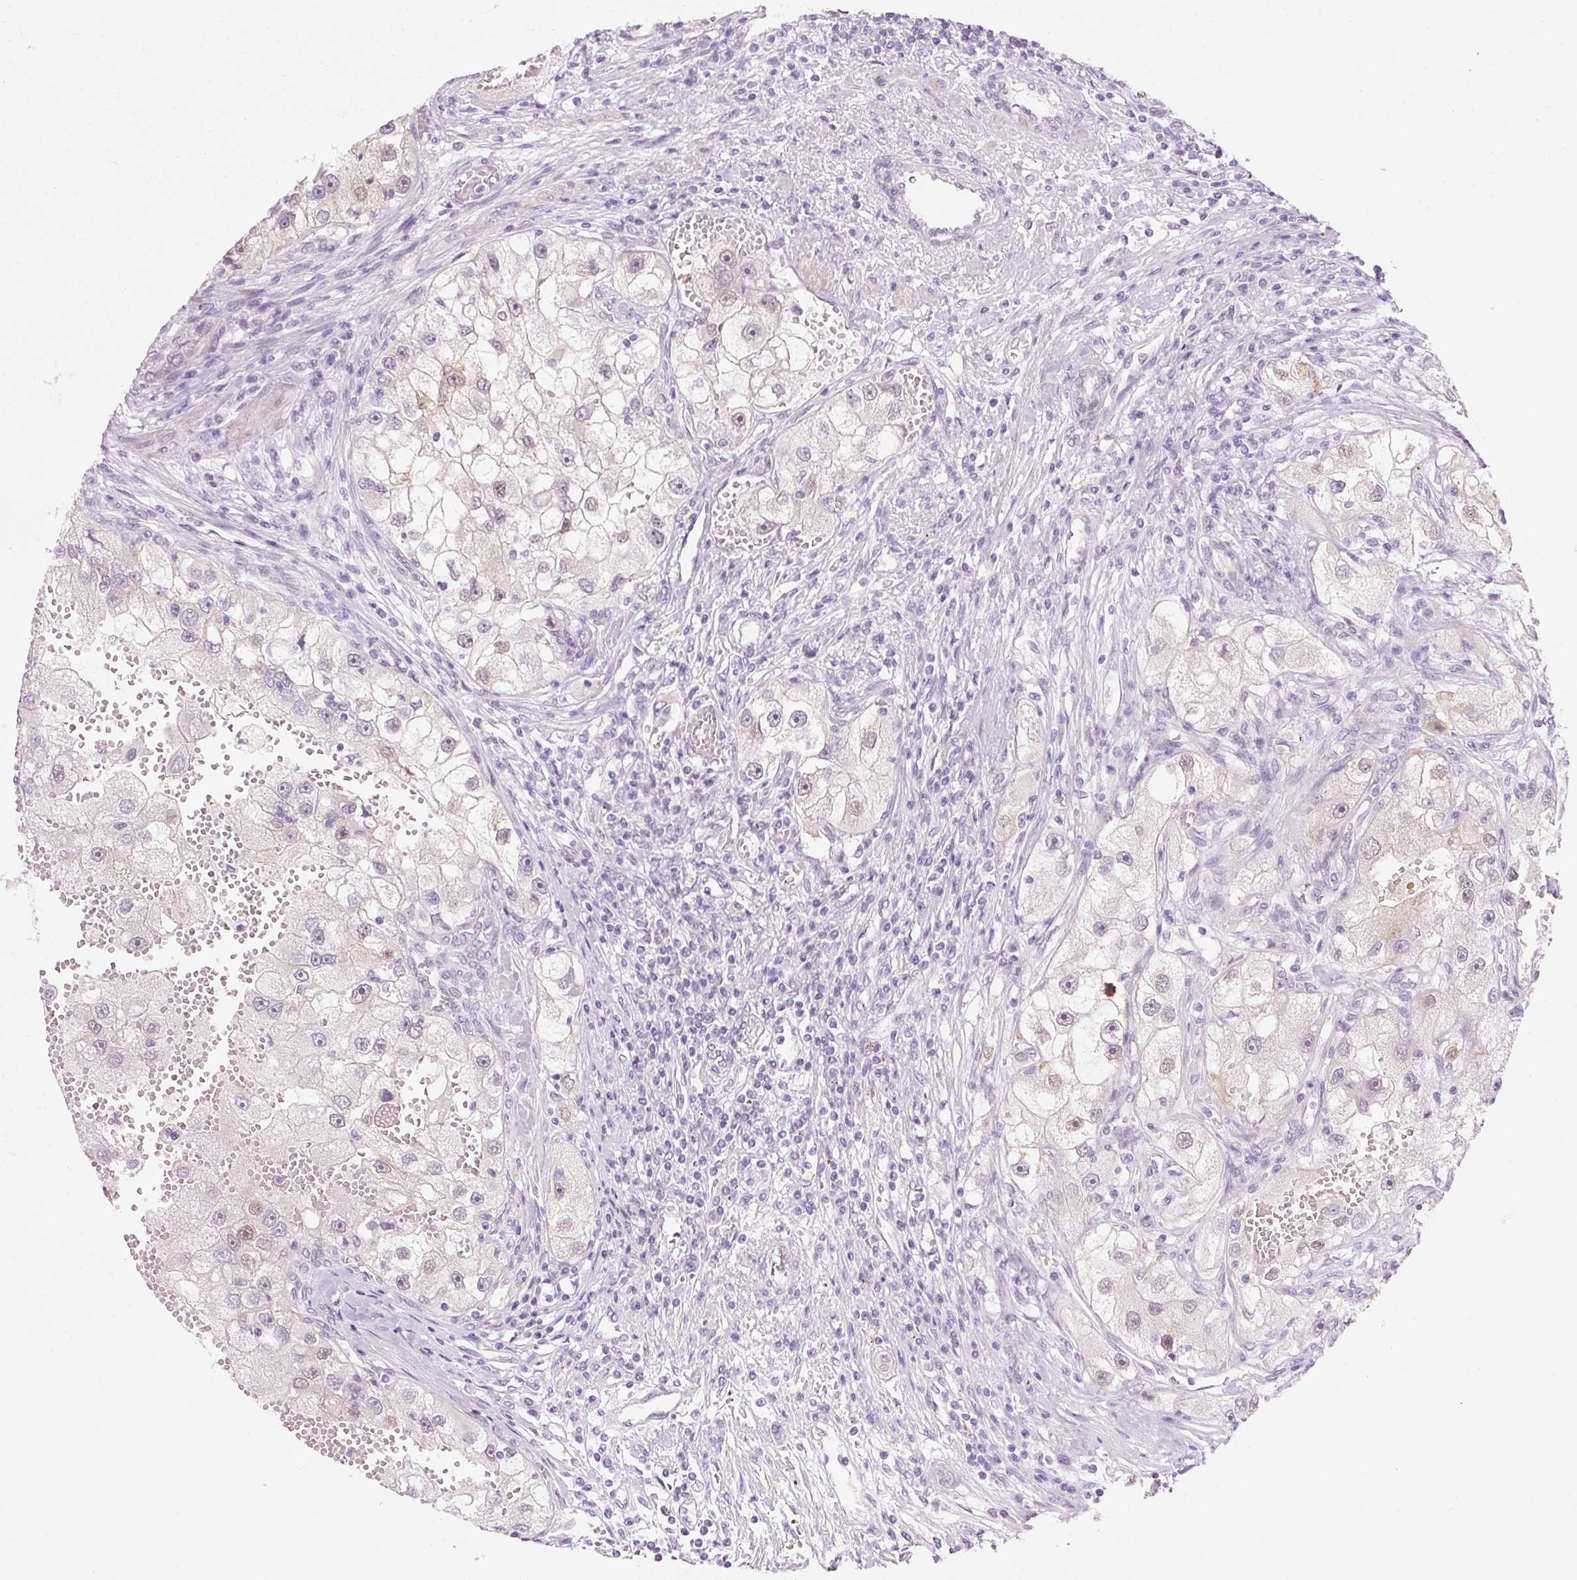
{"staining": {"intensity": "weak", "quantity": "<25%", "location": "cytoplasmic/membranous,nuclear"}, "tissue": "renal cancer", "cell_type": "Tumor cells", "image_type": "cancer", "snomed": [{"axis": "morphology", "description": "Adenocarcinoma, NOS"}, {"axis": "topography", "description": "Kidney"}], "caption": "Tumor cells show no significant staining in renal cancer.", "gene": "SYNE3", "patient": {"sex": "male", "age": 63}}